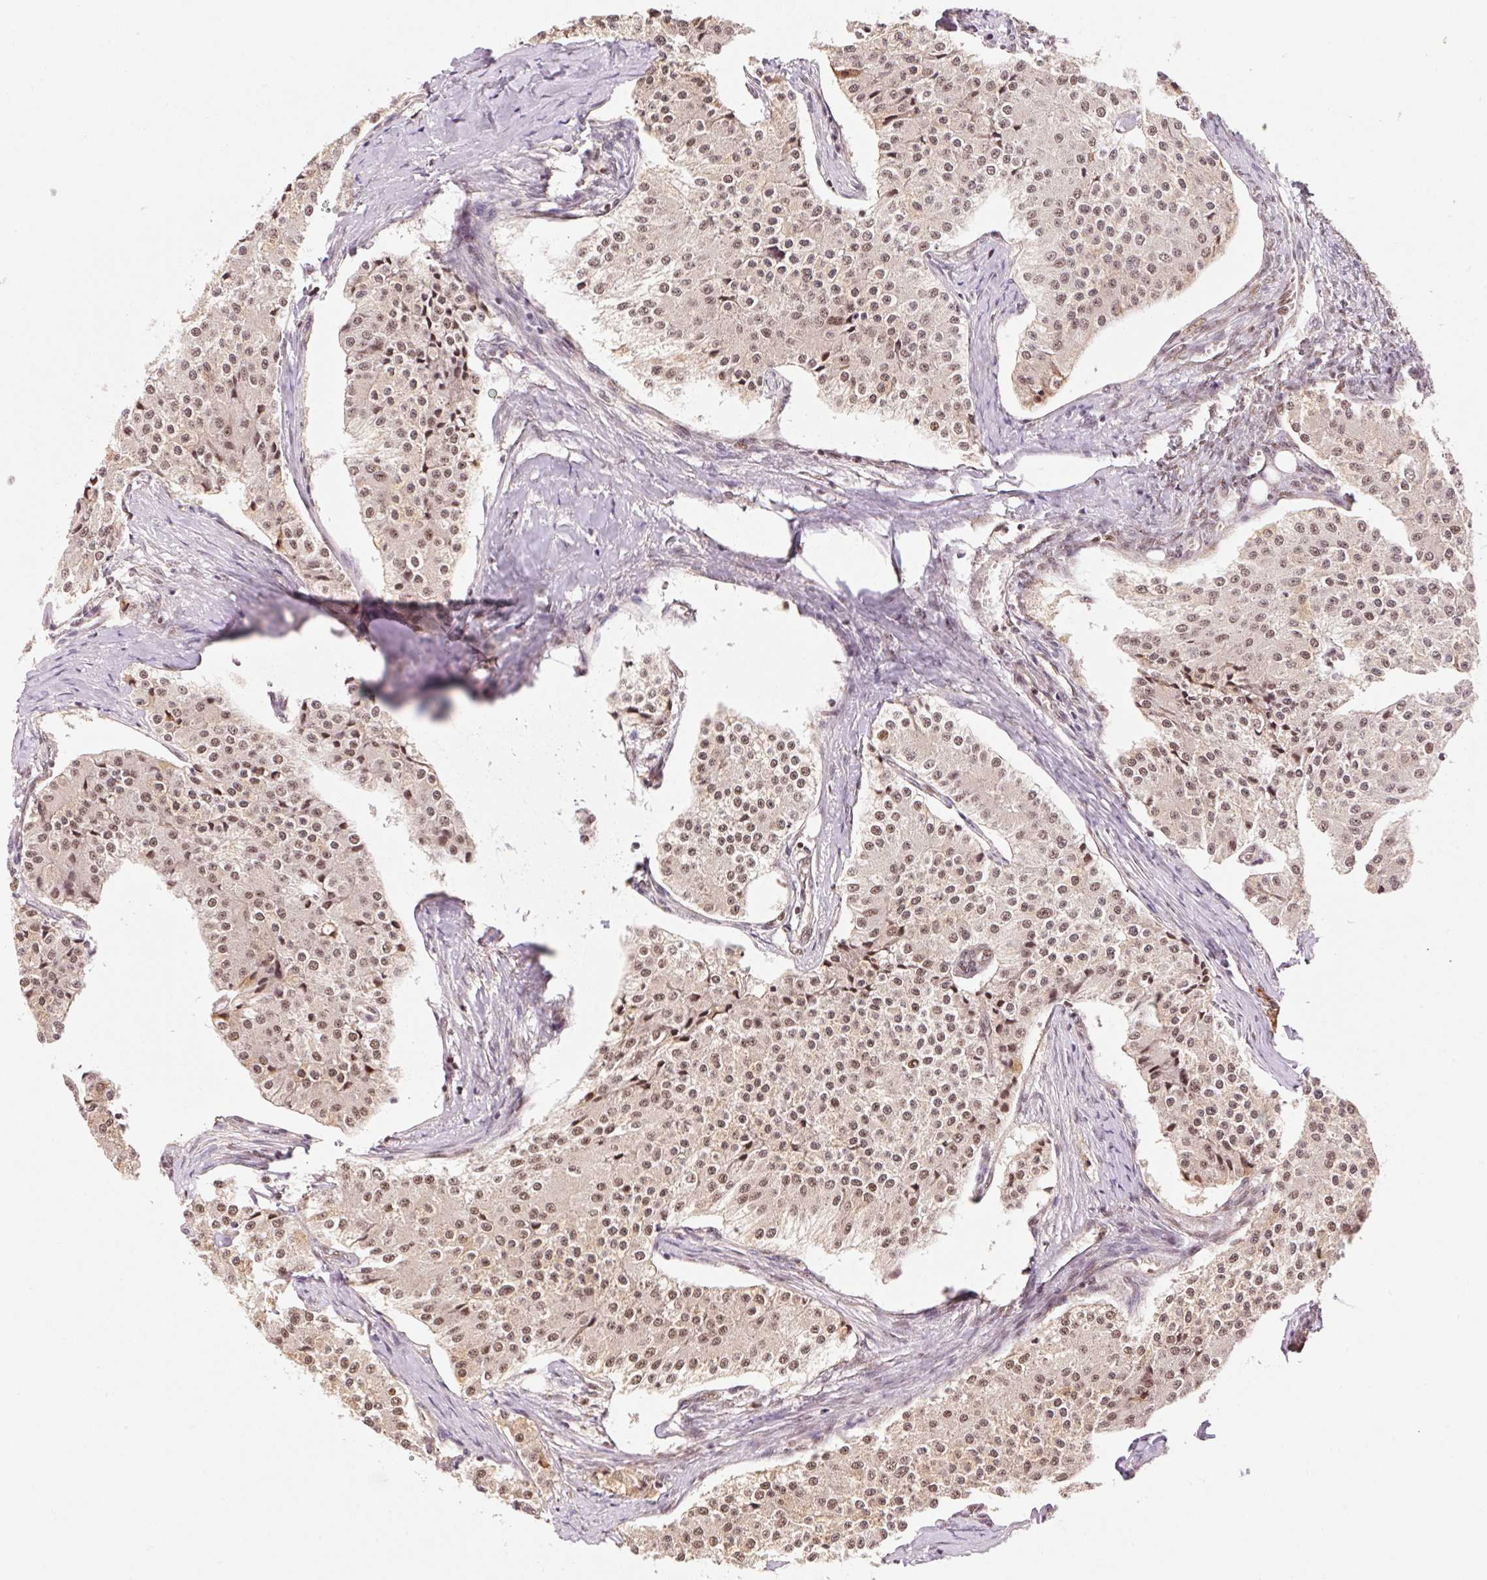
{"staining": {"intensity": "moderate", "quantity": ">75%", "location": "nuclear"}, "tissue": "carcinoid", "cell_type": "Tumor cells", "image_type": "cancer", "snomed": [{"axis": "morphology", "description": "Carcinoid, malignant, NOS"}, {"axis": "topography", "description": "Colon"}], "caption": "This image demonstrates immunohistochemistry (IHC) staining of malignant carcinoid, with medium moderate nuclear expression in about >75% of tumor cells.", "gene": "INTS8", "patient": {"sex": "female", "age": 52}}